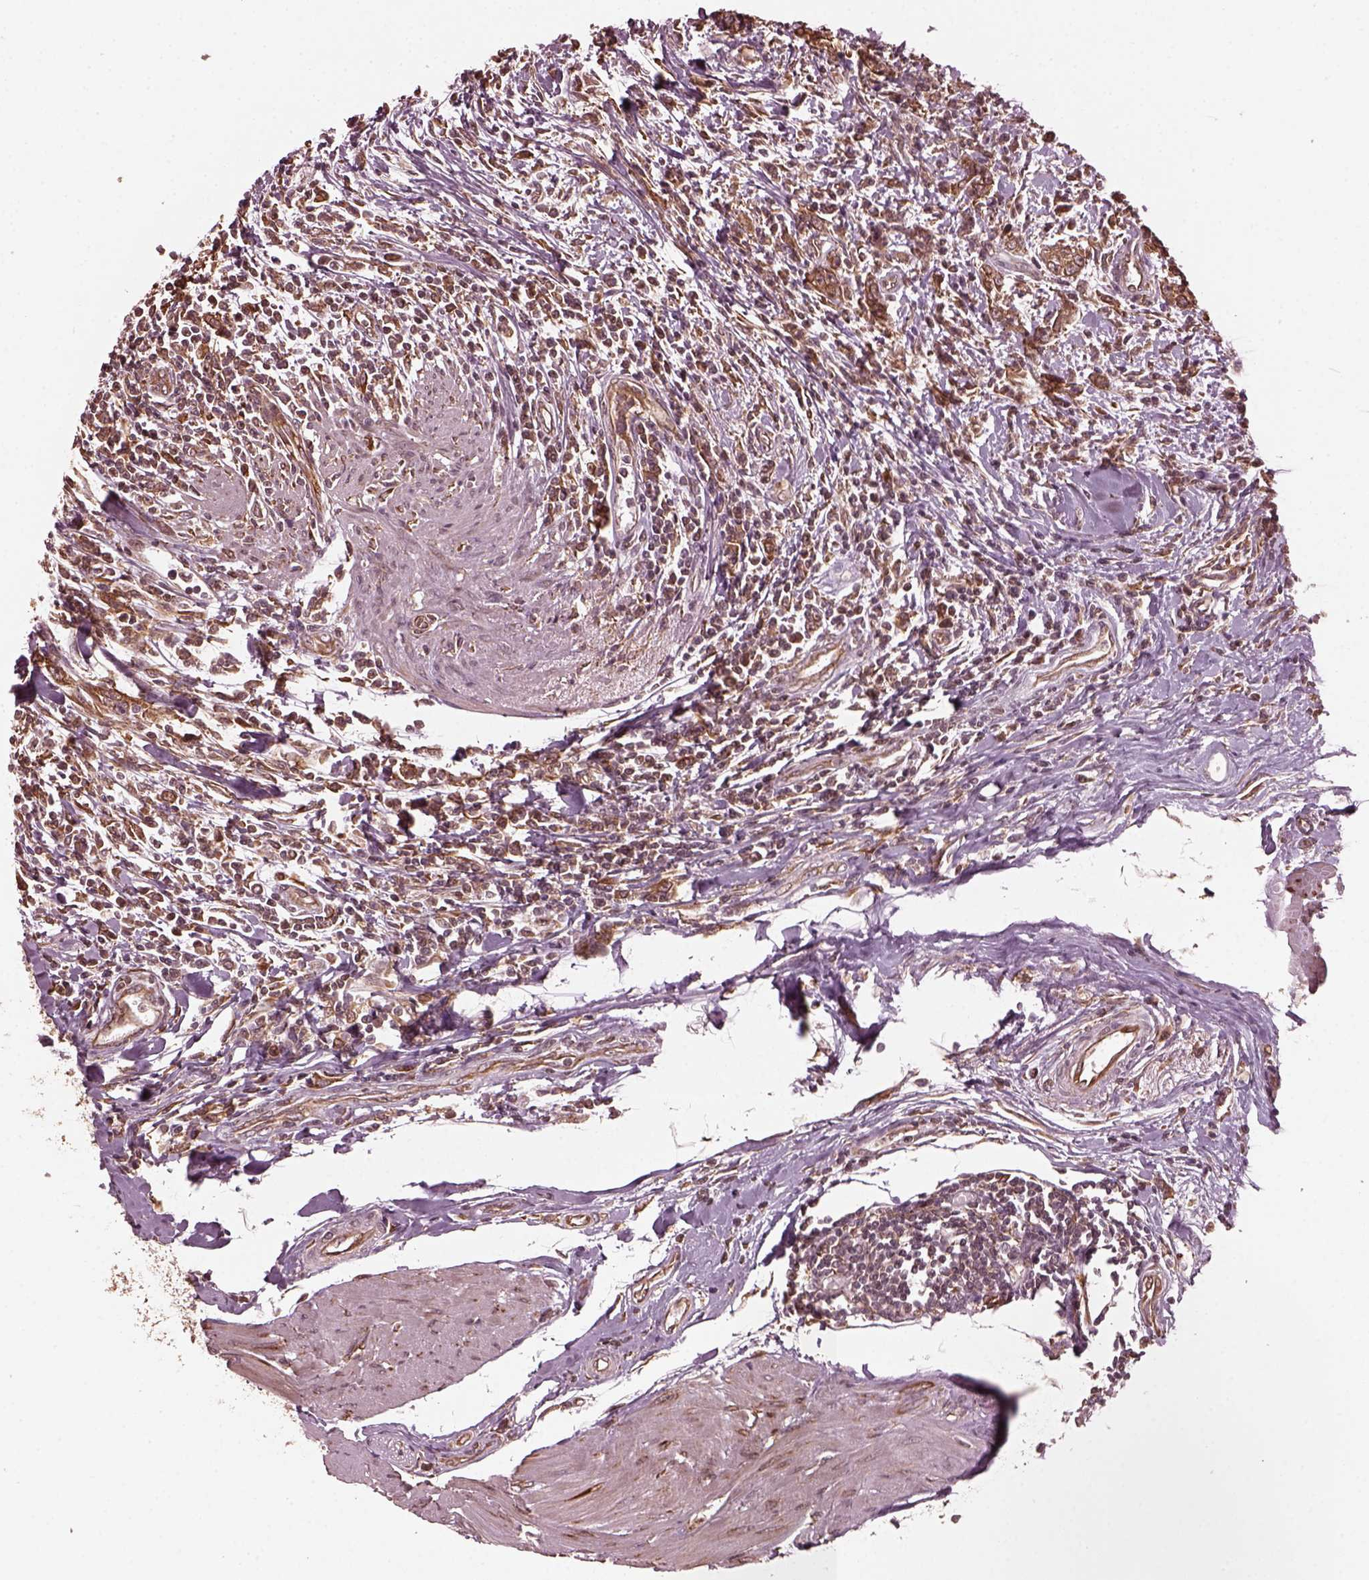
{"staining": {"intensity": "moderate", "quantity": ">75%", "location": "cytoplasmic/membranous"}, "tissue": "urothelial cancer", "cell_type": "Tumor cells", "image_type": "cancer", "snomed": [{"axis": "morphology", "description": "Urothelial carcinoma, High grade"}, {"axis": "topography", "description": "Urinary bladder"}], "caption": "This is a photomicrograph of IHC staining of urothelial cancer, which shows moderate positivity in the cytoplasmic/membranous of tumor cells.", "gene": "ZNF292", "patient": {"sex": "male", "age": 83}}